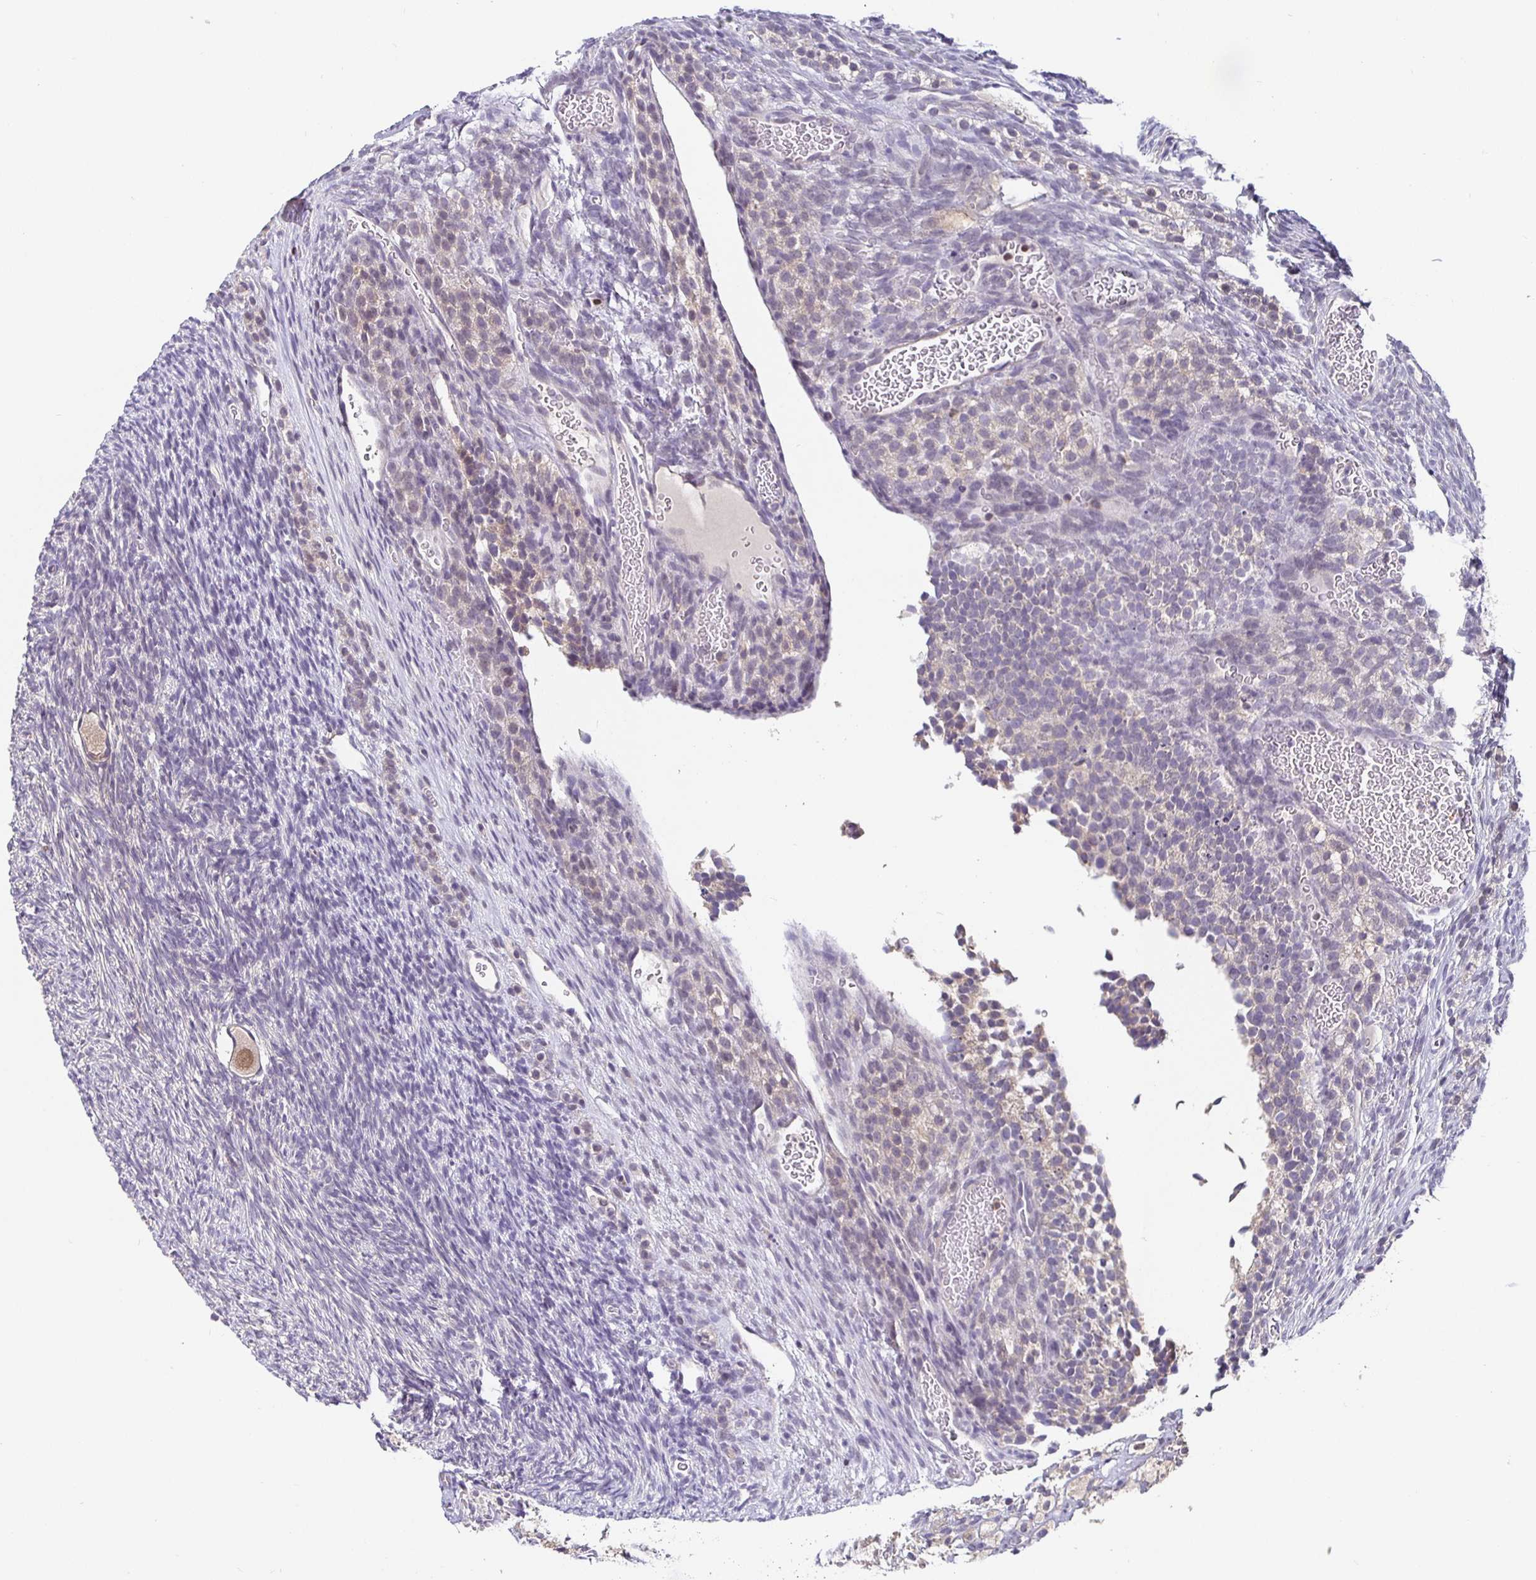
{"staining": {"intensity": "moderate", "quantity": ">75%", "location": "nuclear"}, "tissue": "ovary", "cell_type": "Follicle cells", "image_type": "normal", "snomed": [{"axis": "morphology", "description": "Normal tissue, NOS"}, {"axis": "topography", "description": "Ovary"}], "caption": "Human ovary stained with a brown dye demonstrates moderate nuclear positive staining in approximately >75% of follicle cells.", "gene": "SATB1", "patient": {"sex": "female", "age": 34}}